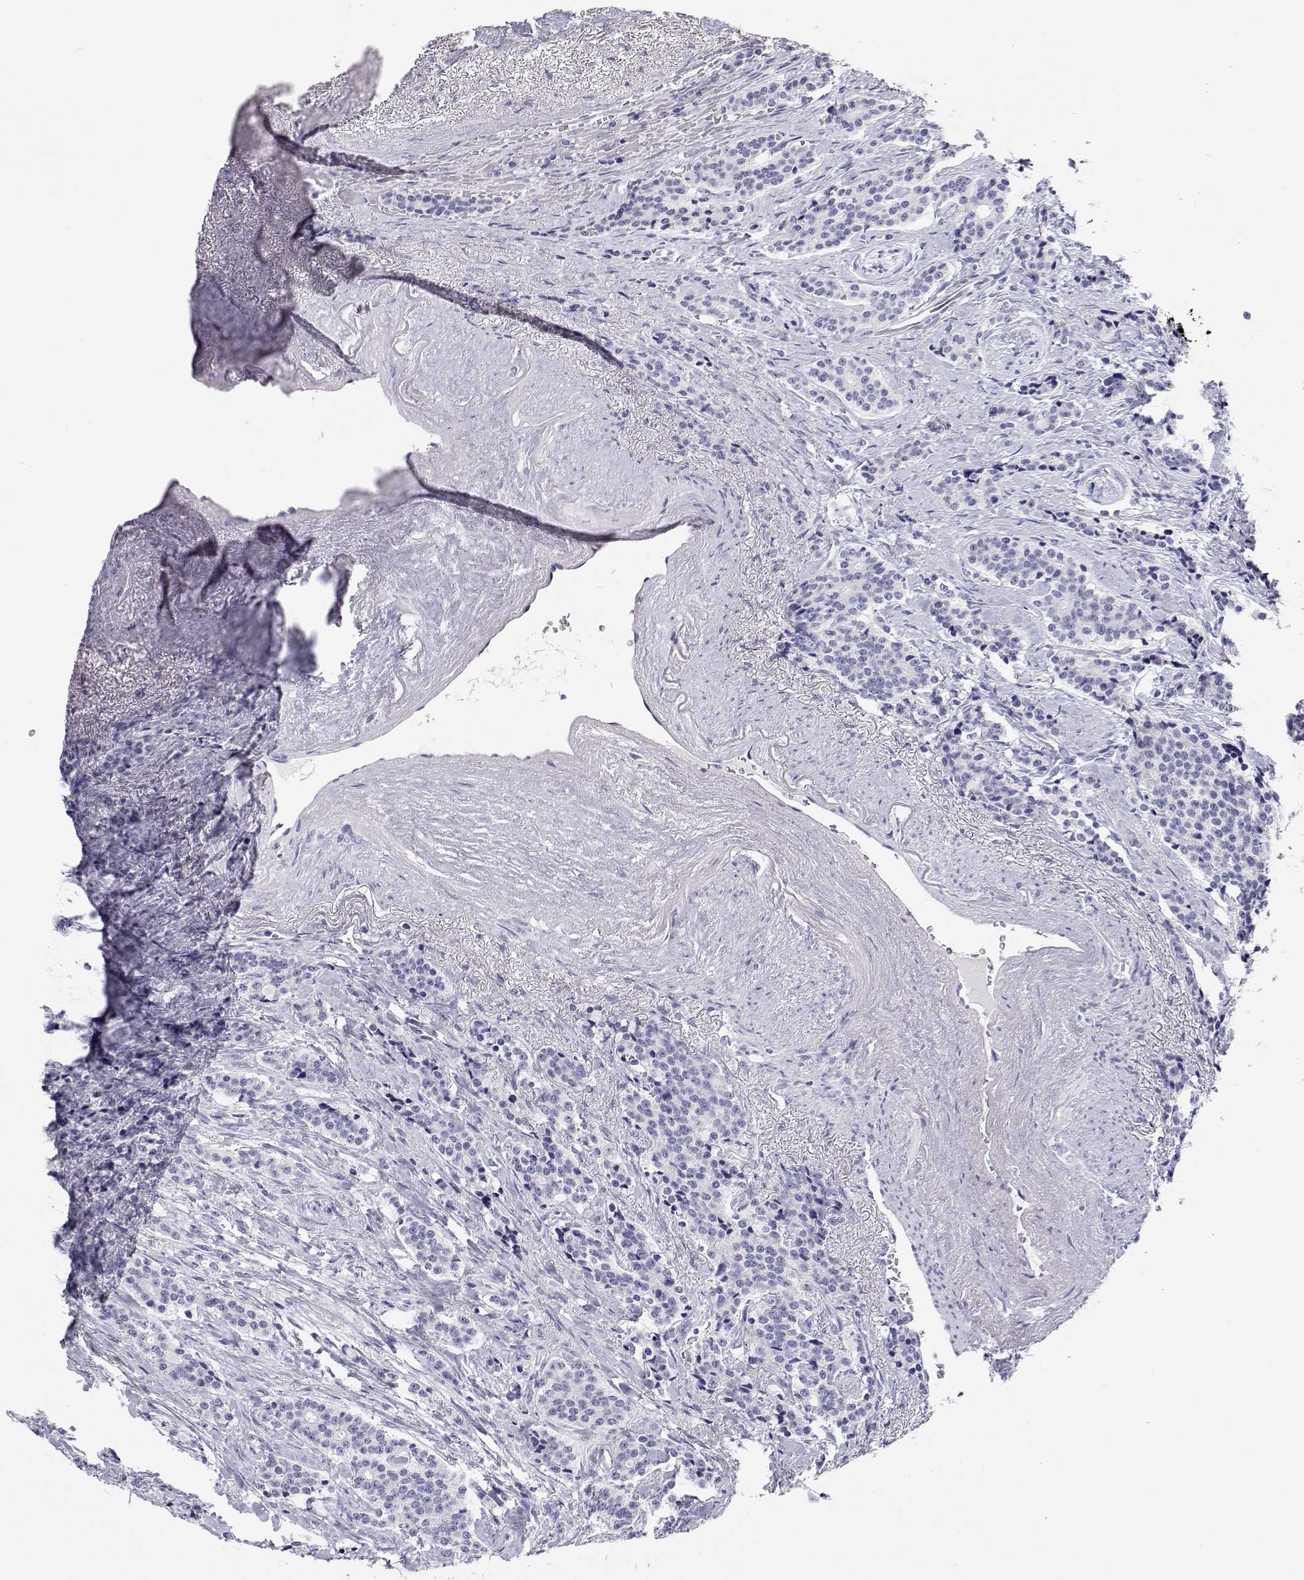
{"staining": {"intensity": "negative", "quantity": "none", "location": "none"}, "tissue": "carcinoid", "cell_type": "Tumor cells", "image_type": "cancer", "snomed": [{"axis": "morphology", "description": "Carcinoid, malignant, NOS"}, {"axis": "topography", "description": "Small intestine"}], "caption": "Tumor cells show no significant staining in carcinoid (malignant).", "gene": "BHMT", "patient": {"sex": "female", "age": 73}}